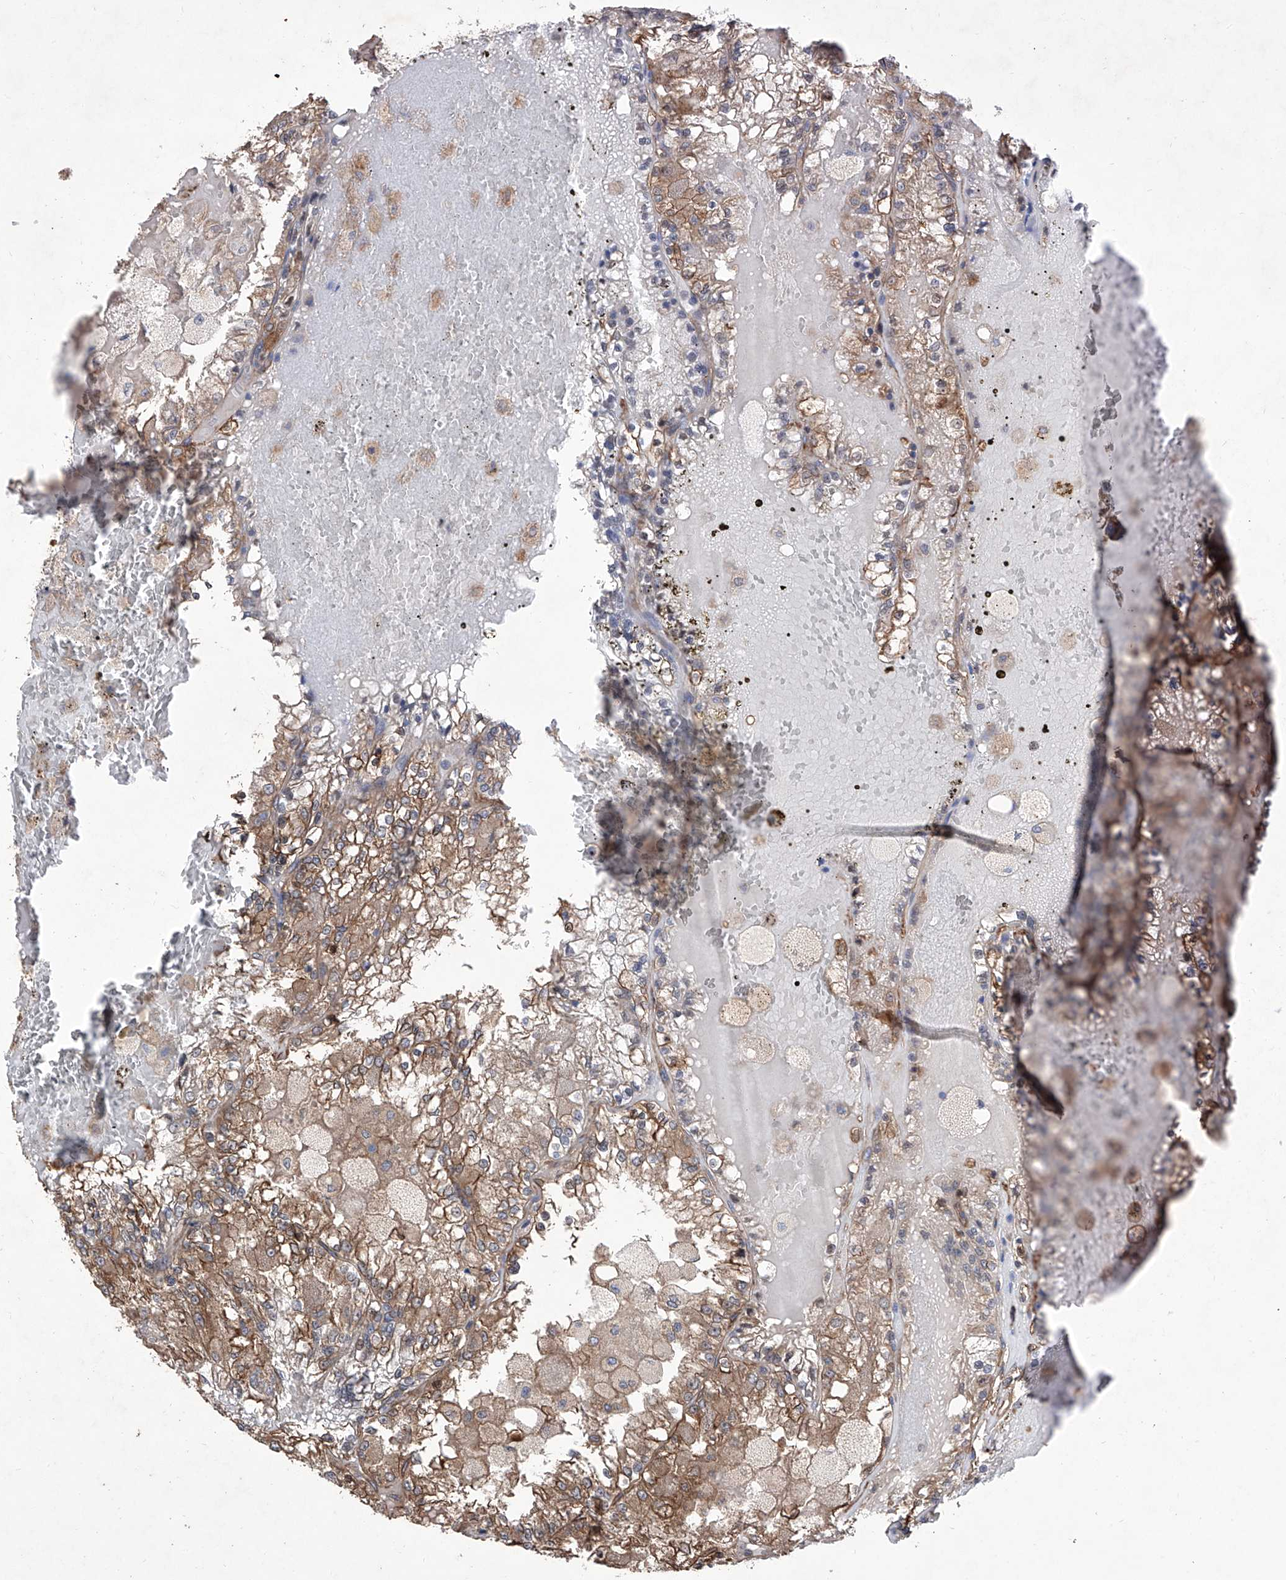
{"staining": {"intensity": "moderate", "quantity": ">75%", "location": "cytoplasmic/membranous"}, "tissue": "renal cancer", "cell_type": "Tumor cells", "image_type": "cancer", "snomed": [{"axis": "morphology", "description": "Adenocarcinoma, NOS"}, {"axis": "topography", "description": "Kidney"}], "caption": "Brown immunohistochemical staining in human renal cancer (adenocarcinoma) reveals moderate cytoplasmic/membranous staining in about >75% of tumor cells.", "gene": "INPP5B", "patient": {"sex": "female", "age": 56}}